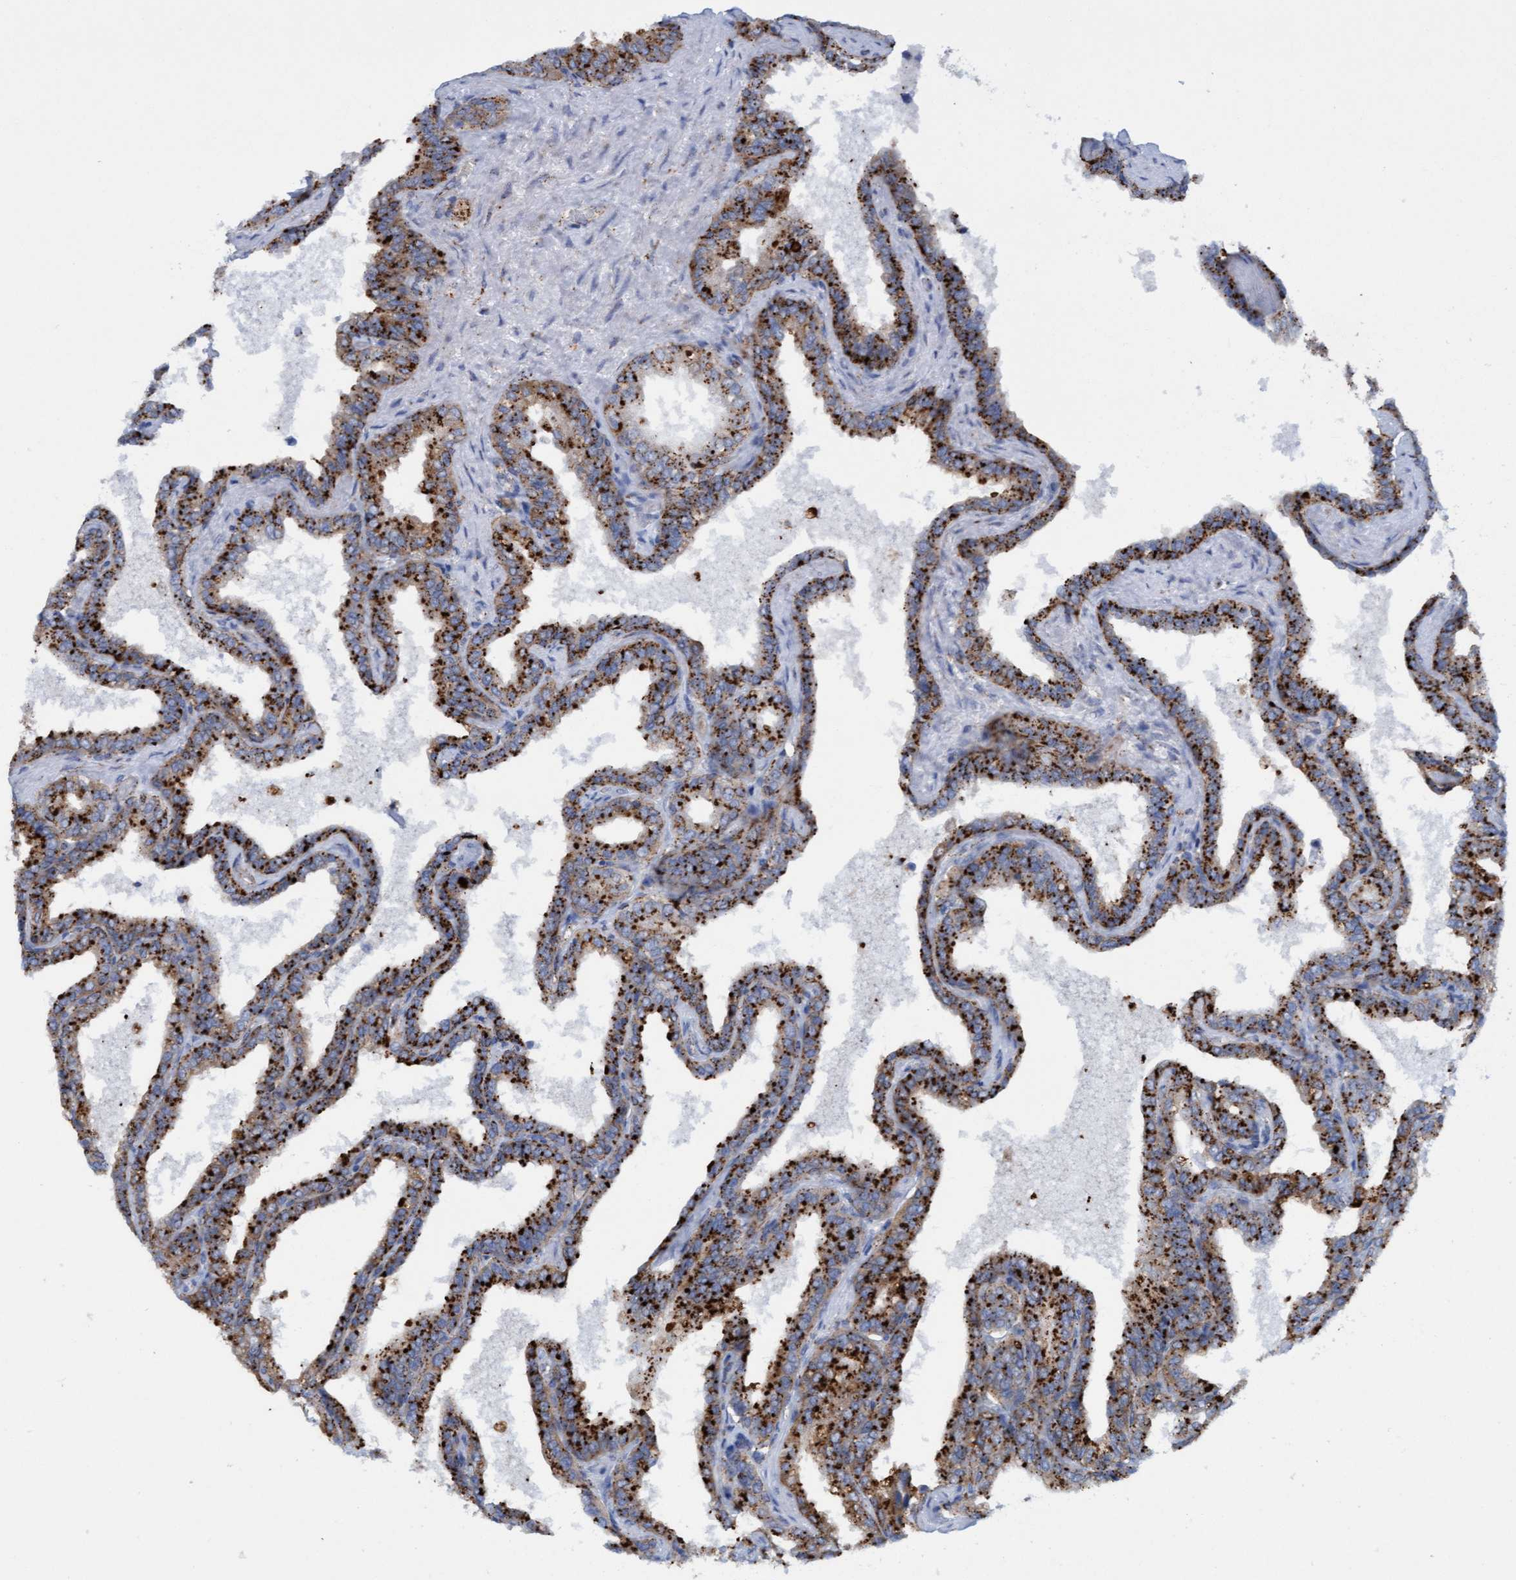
{"staining": {"intensity": "strong", "quantity": ">75%", "location": "cytoplasmic/membranous"}, "tissue": "seminal vesicle", "cell_type": "Glandular cells", "image_type": "normal", "snomed": [{"axis": "morphology", "description": "Normal tissue, NOS"}, {"axis": "topography", "description": "Seminal veicle"}], "caption": "This image reveals unremarkable seminal vesicle stained with IHC to label a protein in brown. The cytoplasmic/membranous of glandular cells show strong positivity for the protein. Nuclei are counter-stained blue.", "gene": "SGSH", "patient": {"sex": "male", "age": 46}}